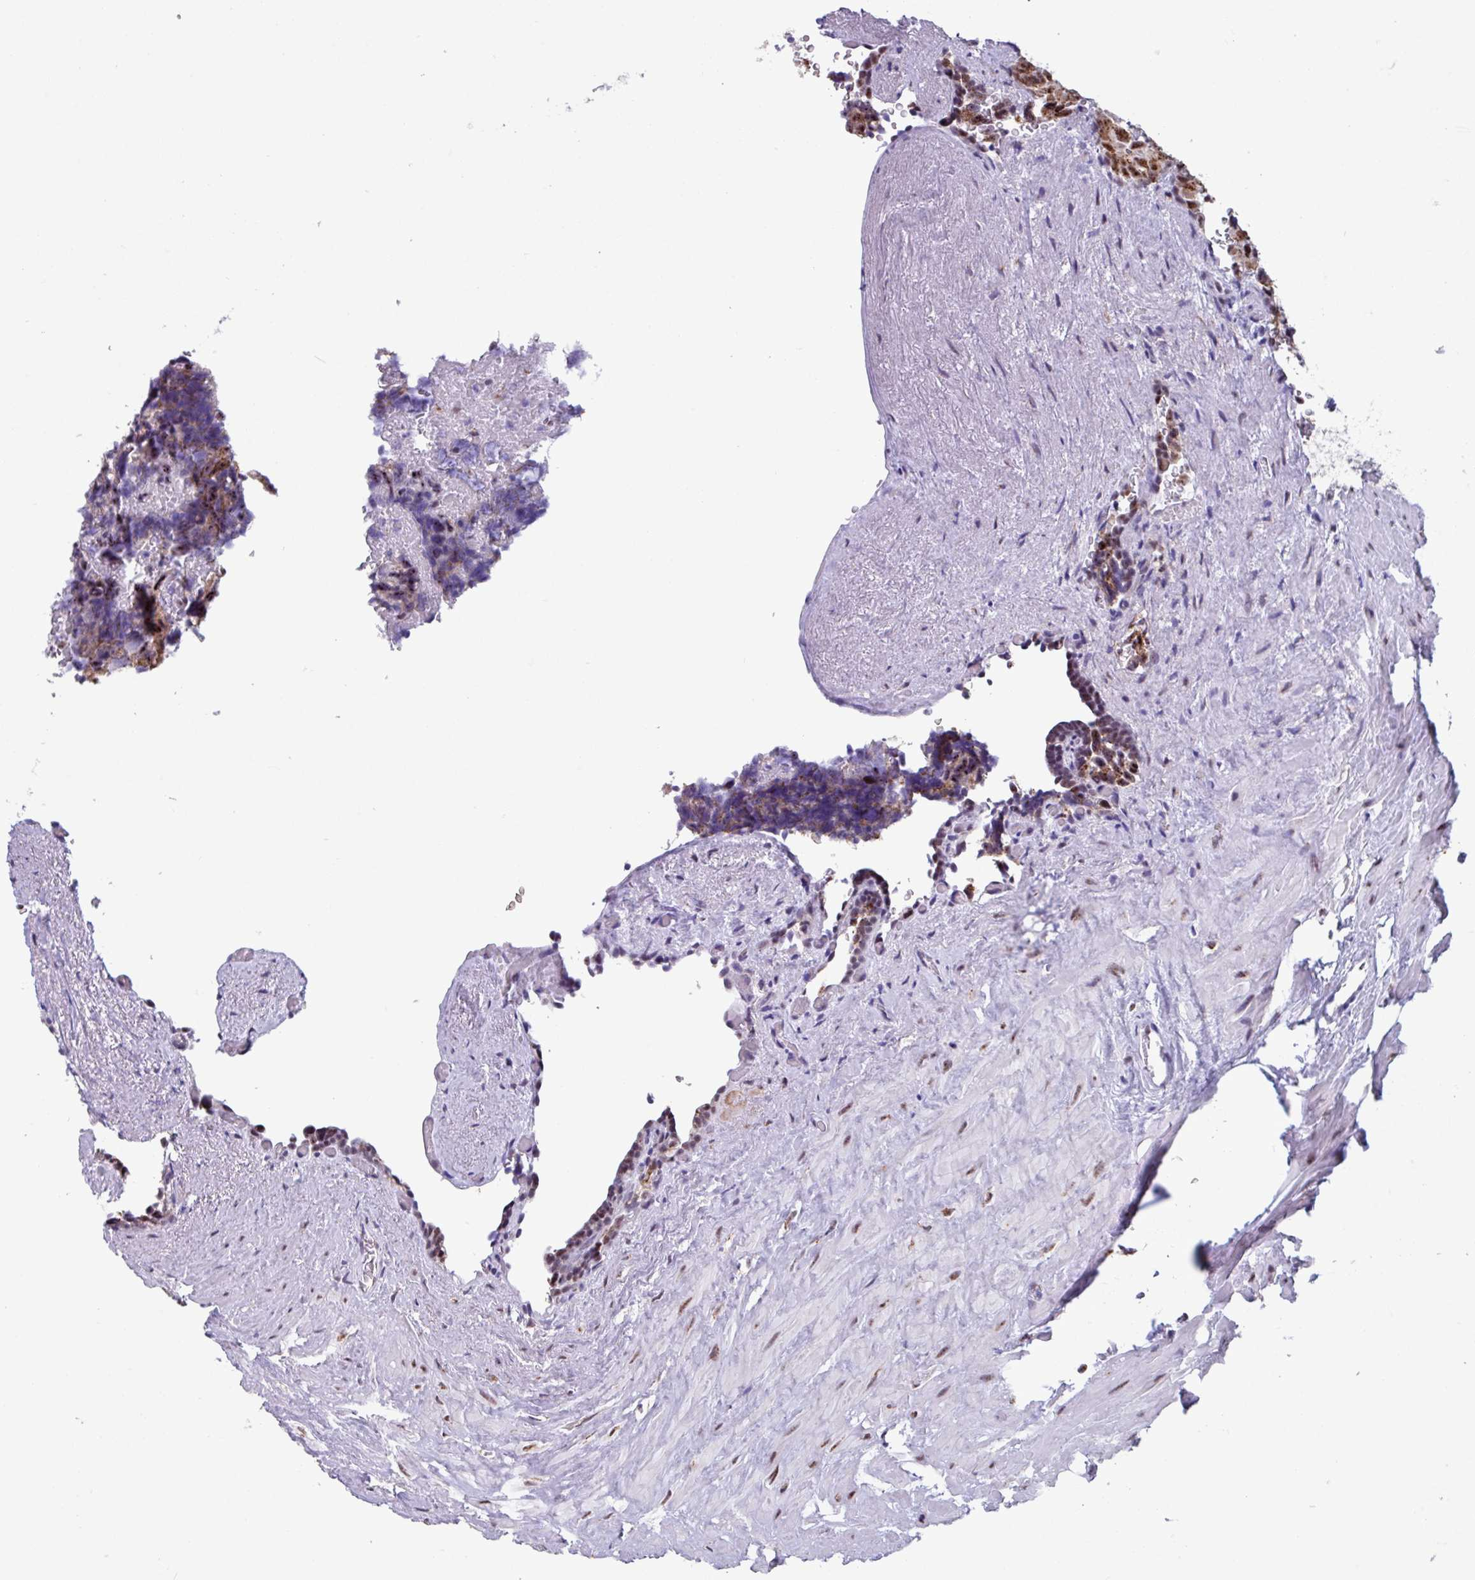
{"staining": {"intensity": "moderate", "quantity": ">75%", "location": "cytoplasmic/membranous,nuclear"}, "tissue": "seminal vesicle", "cell_type": "Glandular cells", "image_type": "normal", "snomed": [{"axis": "morphology", "description": "Normal tissue, NOS"}, {"axis": "topography", "description": "Seminal veicle"}], "caption": "IHC image of benign human seminal vesicle stained for a protein (brown), which reveals medium levels of moderate cytoplasmic/membranous,nuclear positivity in approximately >75% of glandular cells.", "gene": "PUF60", "patient": {"sex": "male", "age": 68}}